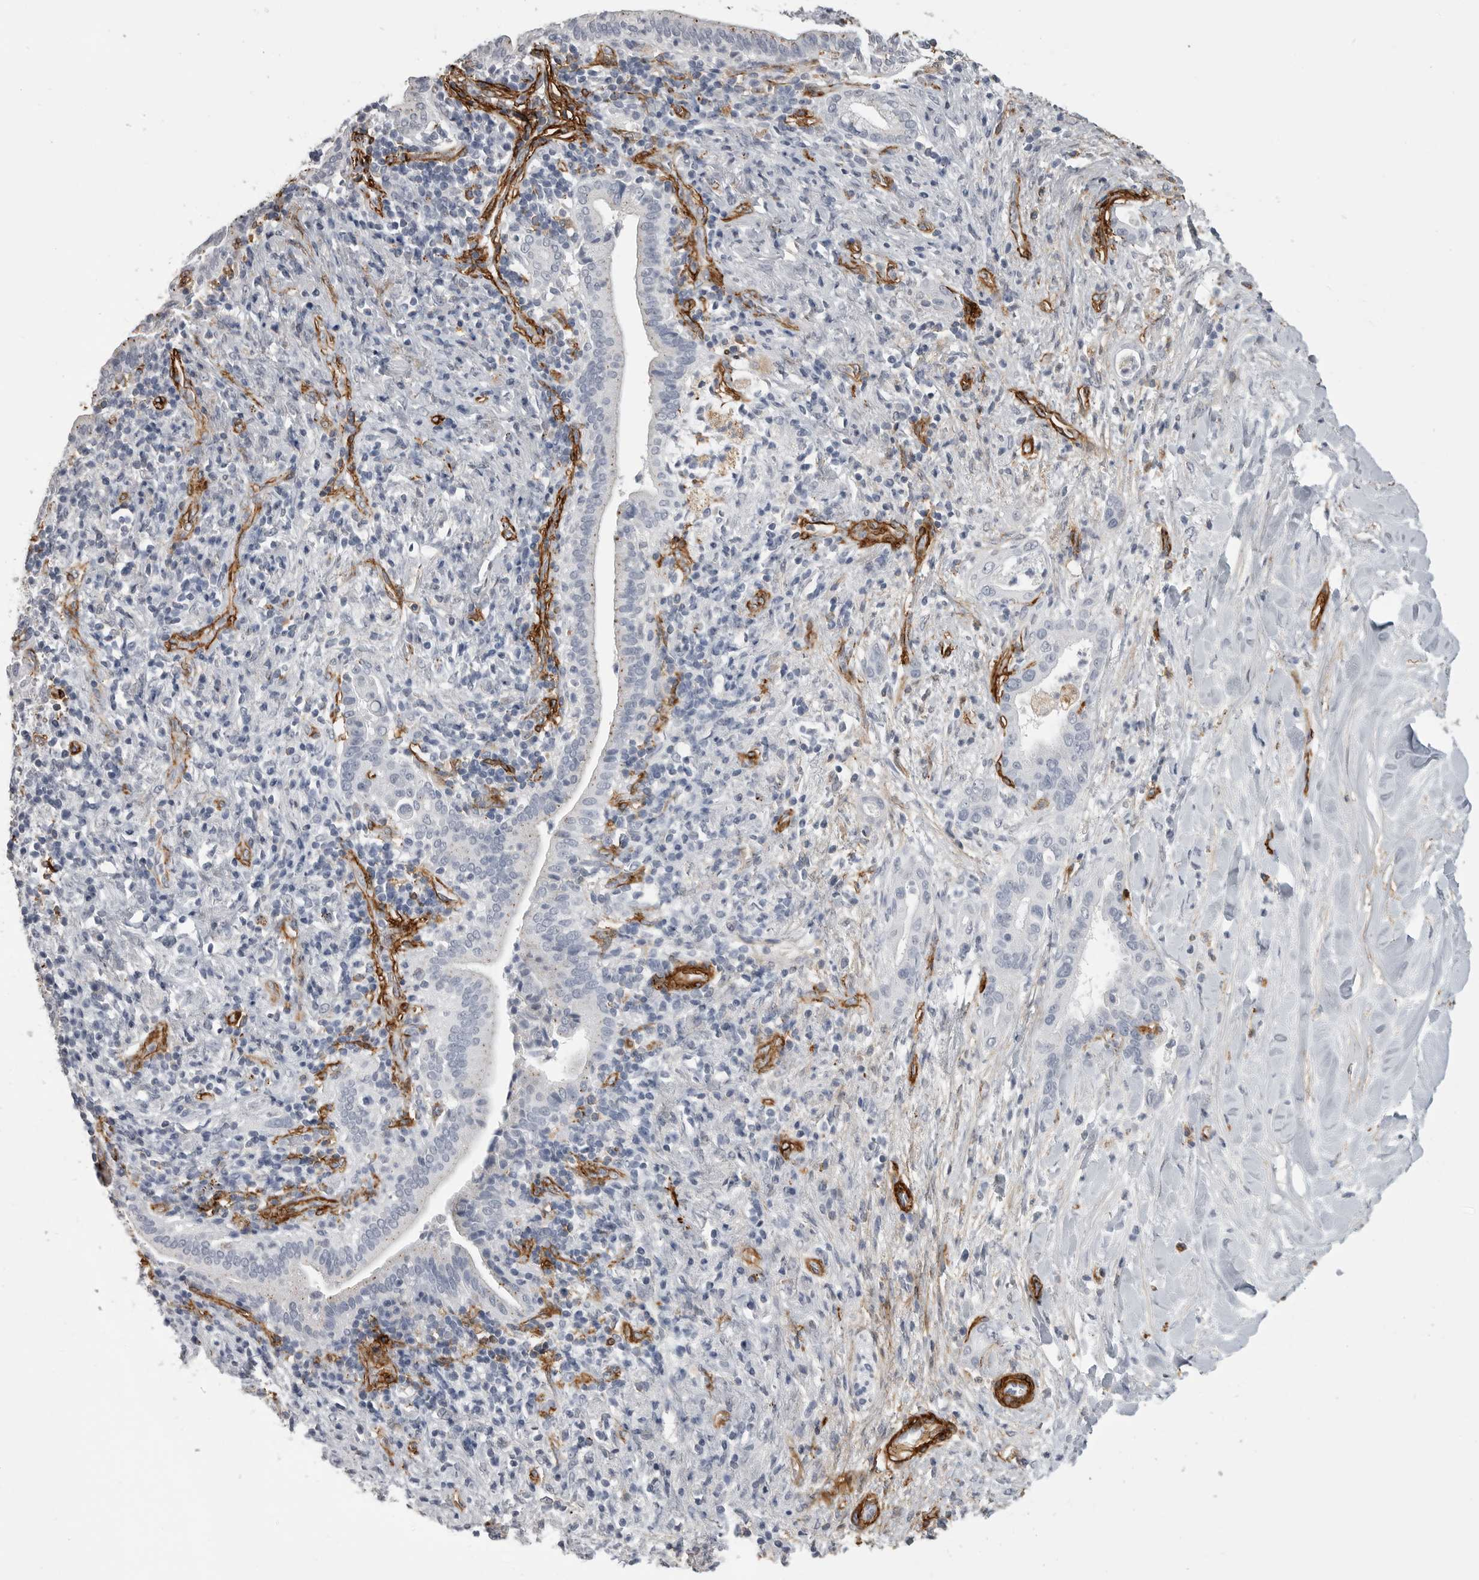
{"staining": {"intensity": "negative", "quantity": "none", "location": "none"}, "tissue": "liver cancer", "cell_type": "Tumor cells", "image_type": "cancer", "snomed": [{"axis": "morphology", "description": "Cholangiocarcinoma"}, {"axis": "topography", "description": "Liver"}], "caption": "Protein analysis of cholangiocarcinoma (liver) reveals no significant positivity in tumor cells.", "gene": "AOC3", "patient": {"sex": "female", "age": 54}}